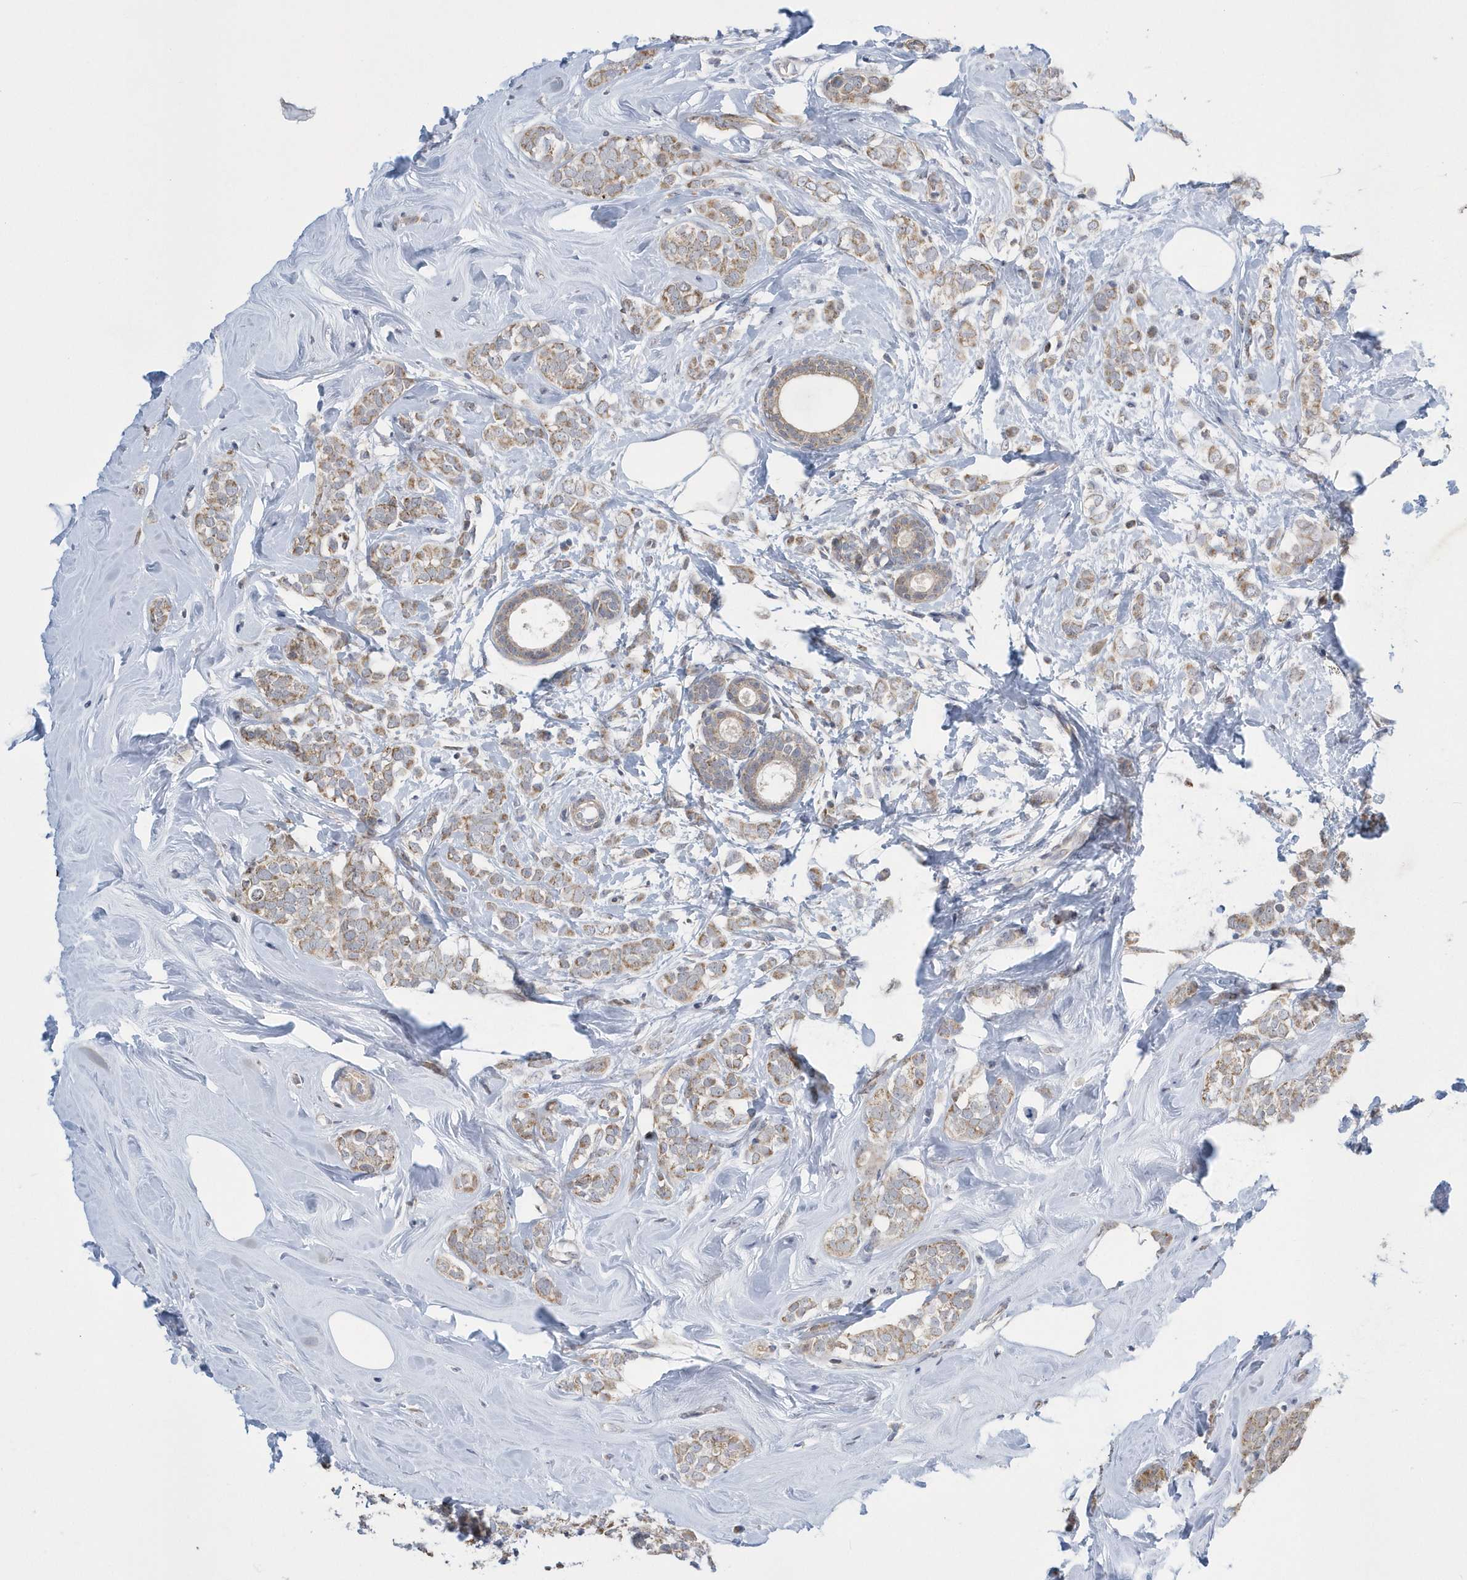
{"staining": {"intensity": "moderate", "quantity": ">75%", "location": "cytoplasmic/membranous"}, "tissue": "breast cancer", "cell_type": "Tumor cells", "image_type": "cancer", "snomed": [{"axis": "morphology", "description": "Lobular carcinoma"}, {"axis": "topography", "description": "Breast"}], "caption": "Immunohistochemistry (IHC) (DAB (3,3'-diaminobenzidine)) staining of breast lobular carcinoma displays moderate cytoplasmic/membranous protein staining in about >75% of tumor cells. (brown staining indicates protein expression, while blue staining denotes nuclei).", "gene": "SLX9", "patient": {"sex": "female", "age": 47}}